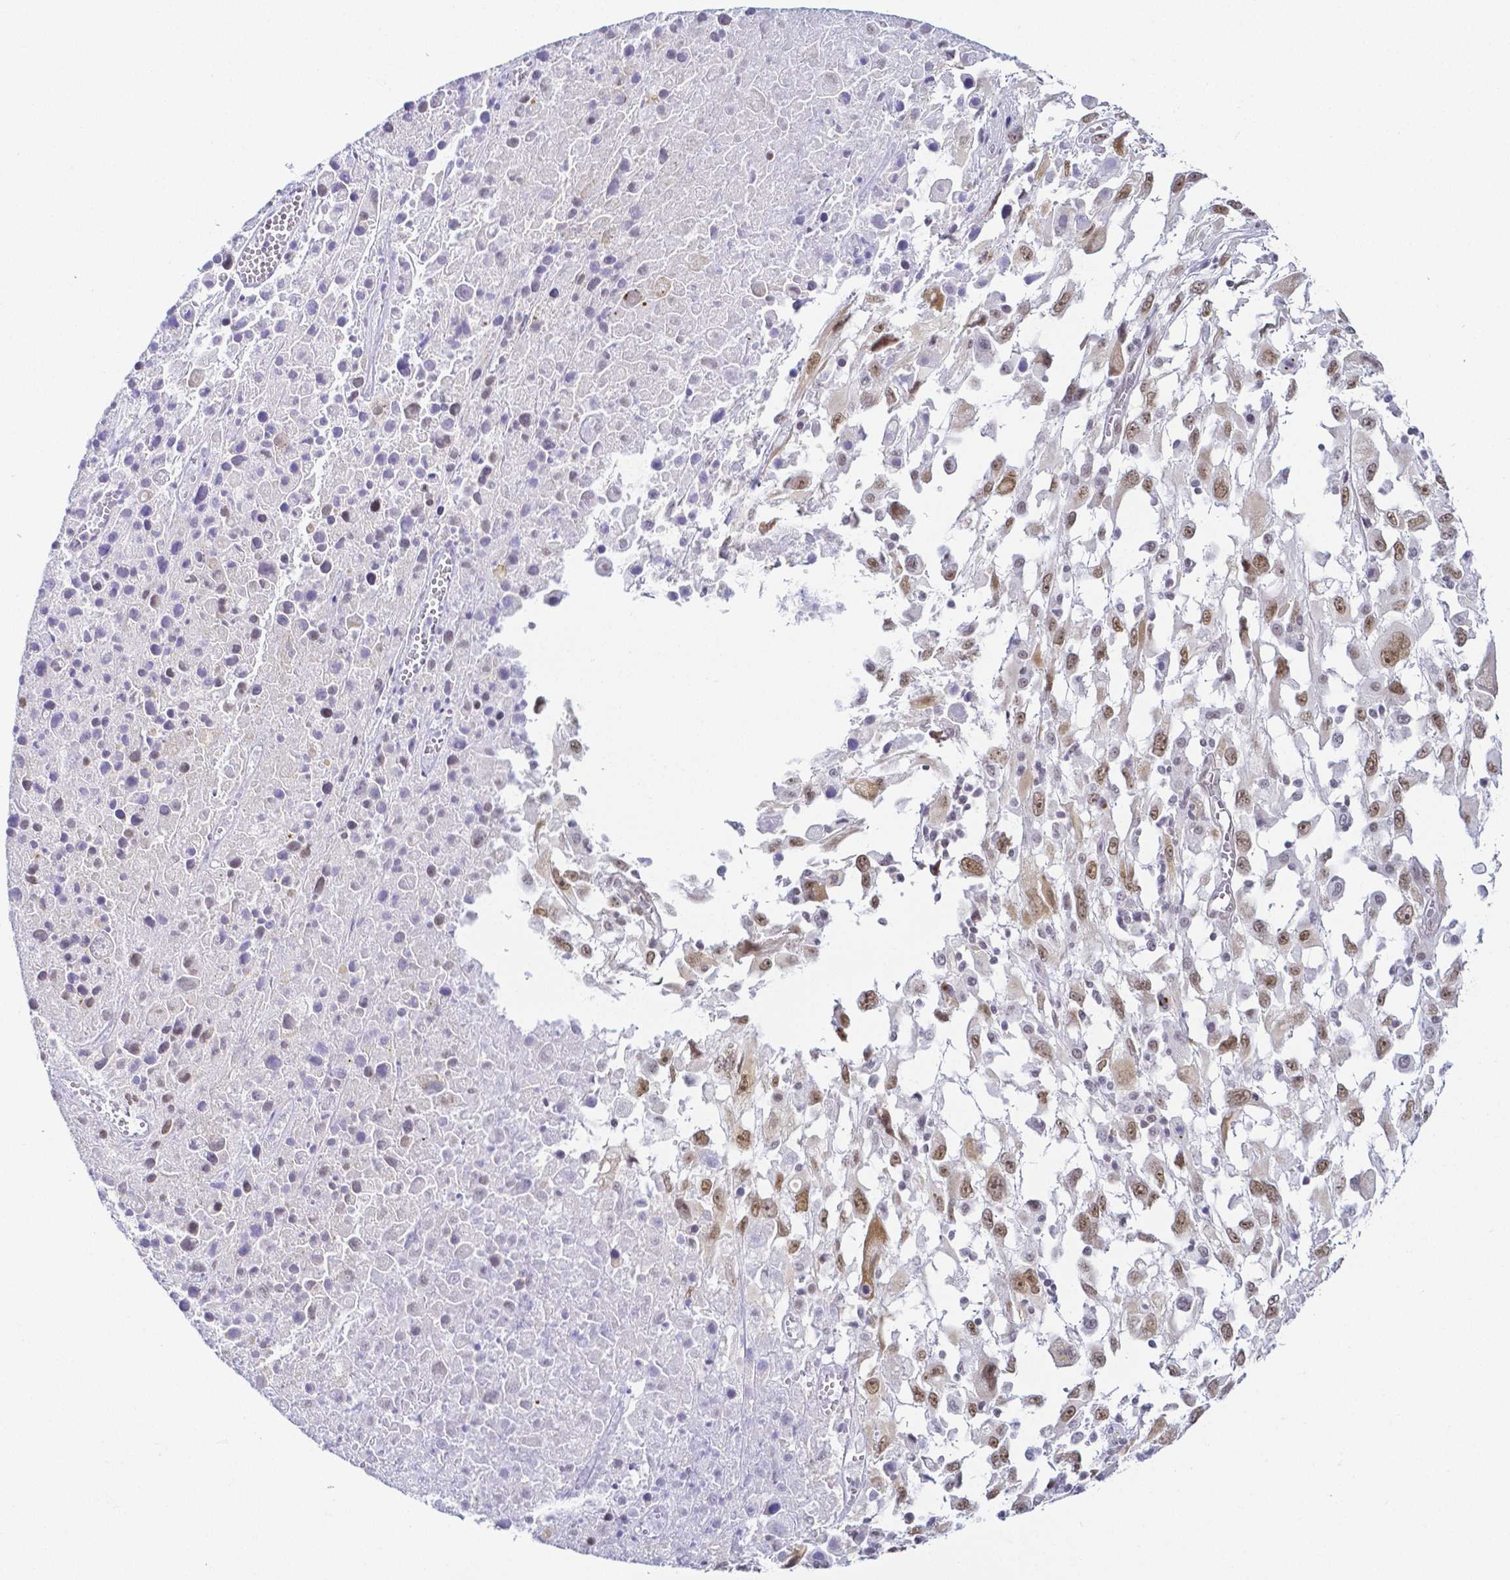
{"staining": {"intensity": "moderate", "quantity": ">75%", "location": "nuclear"}, "tissue": "melanoma", "cell_type": "Tumor cells", "image_type": "cancer", "snomed": [{"axis": "morphology", "description": "Malignant melanoma, Metastatic site"}, {"axis": "topography", "description": "Soft tissue"}], "caption": "A high-resolution micrograph shows immunohistochemistry (IHC) staining of malignant melanoma (metastatic site), which reveals moderate nuclear expression in approximately >75% of tumor cells. (DAB (3,3'-diaminobenzidine) = brown stain, brightfield microscopy at high magnification).", "gene": "FAM83G", "patient": {"sex": "male", "age": 50}}